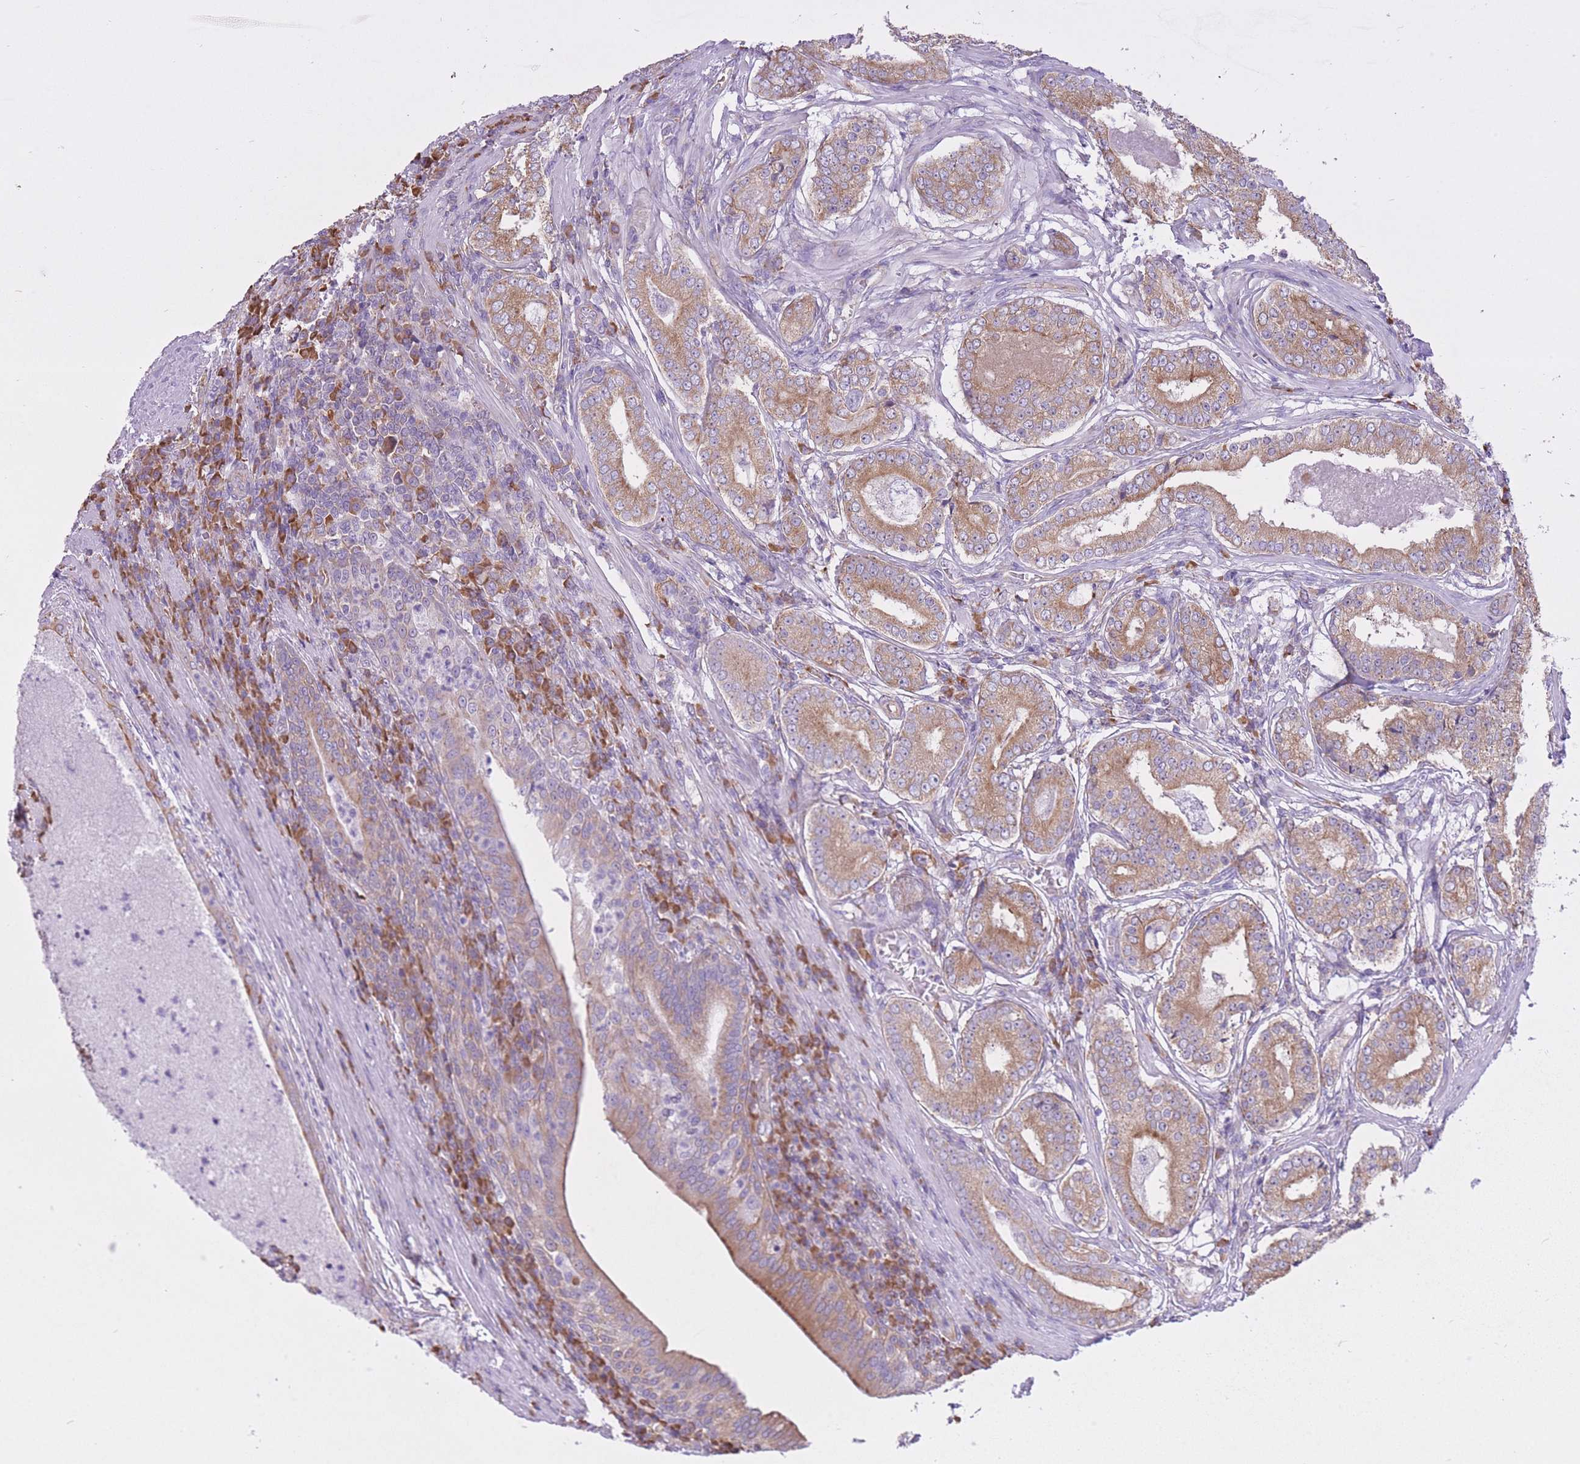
{"staining": {"intensity": "moderate", "quantity": ">75%", "location": "cytoplasmic/membranous"}, "tissue": "prostate cancer", "cell_type": "Tumor cells", "image_type": "cancer", "snomed": [{"axis": "morphology", "description": "Adenocarcinoma, Low grade"}, {"axis": "topography", "description": "Prostate"}], "caption": "This histopathology image shows immunohistochemistry staining of prostate cancer (low-grade adenocarcinoma), with medium moderate cytoplasmic/membranous staining in about >75% of tumor cells.", "gene": "ZNF501", "patient": {"sex": "male", "age": 68}}